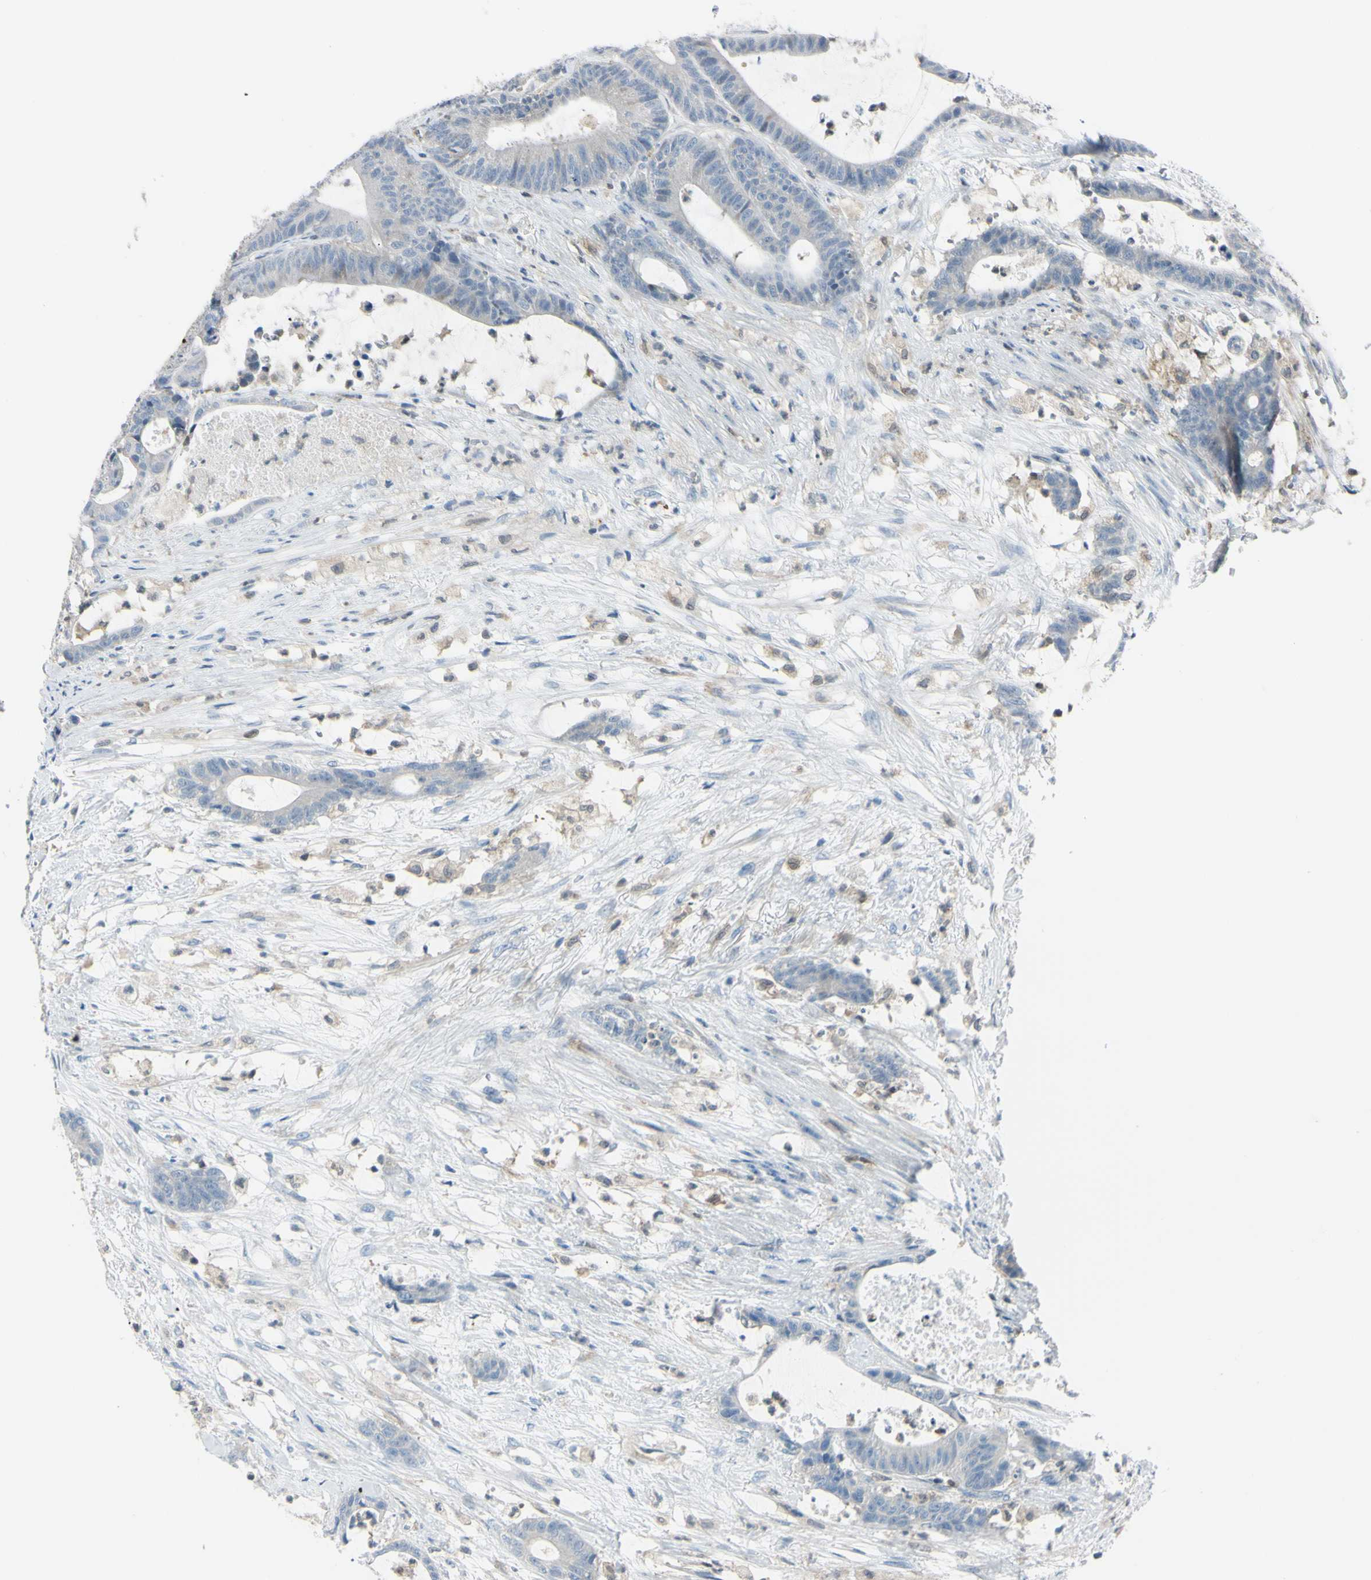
{"staining": {"intensity": "negative", "quantity": "none", "location": "none"}, "tissue": "colorectal cancer", "cell_type": "Tumor cells", "image_type": "cancer", "snomed": [{"axis": "morphology", "description": "Adenocarcinoma, NOS"}, {"axis": "topography", "description": "Colon"}], "caption": "Adenocarcinoma (colorectal) stained for a protein using immunohistochemistry (IHC) displays no staining tumor cells.", "gene": "CYRIB", "patient": {"sex": "female", "age": 84}}